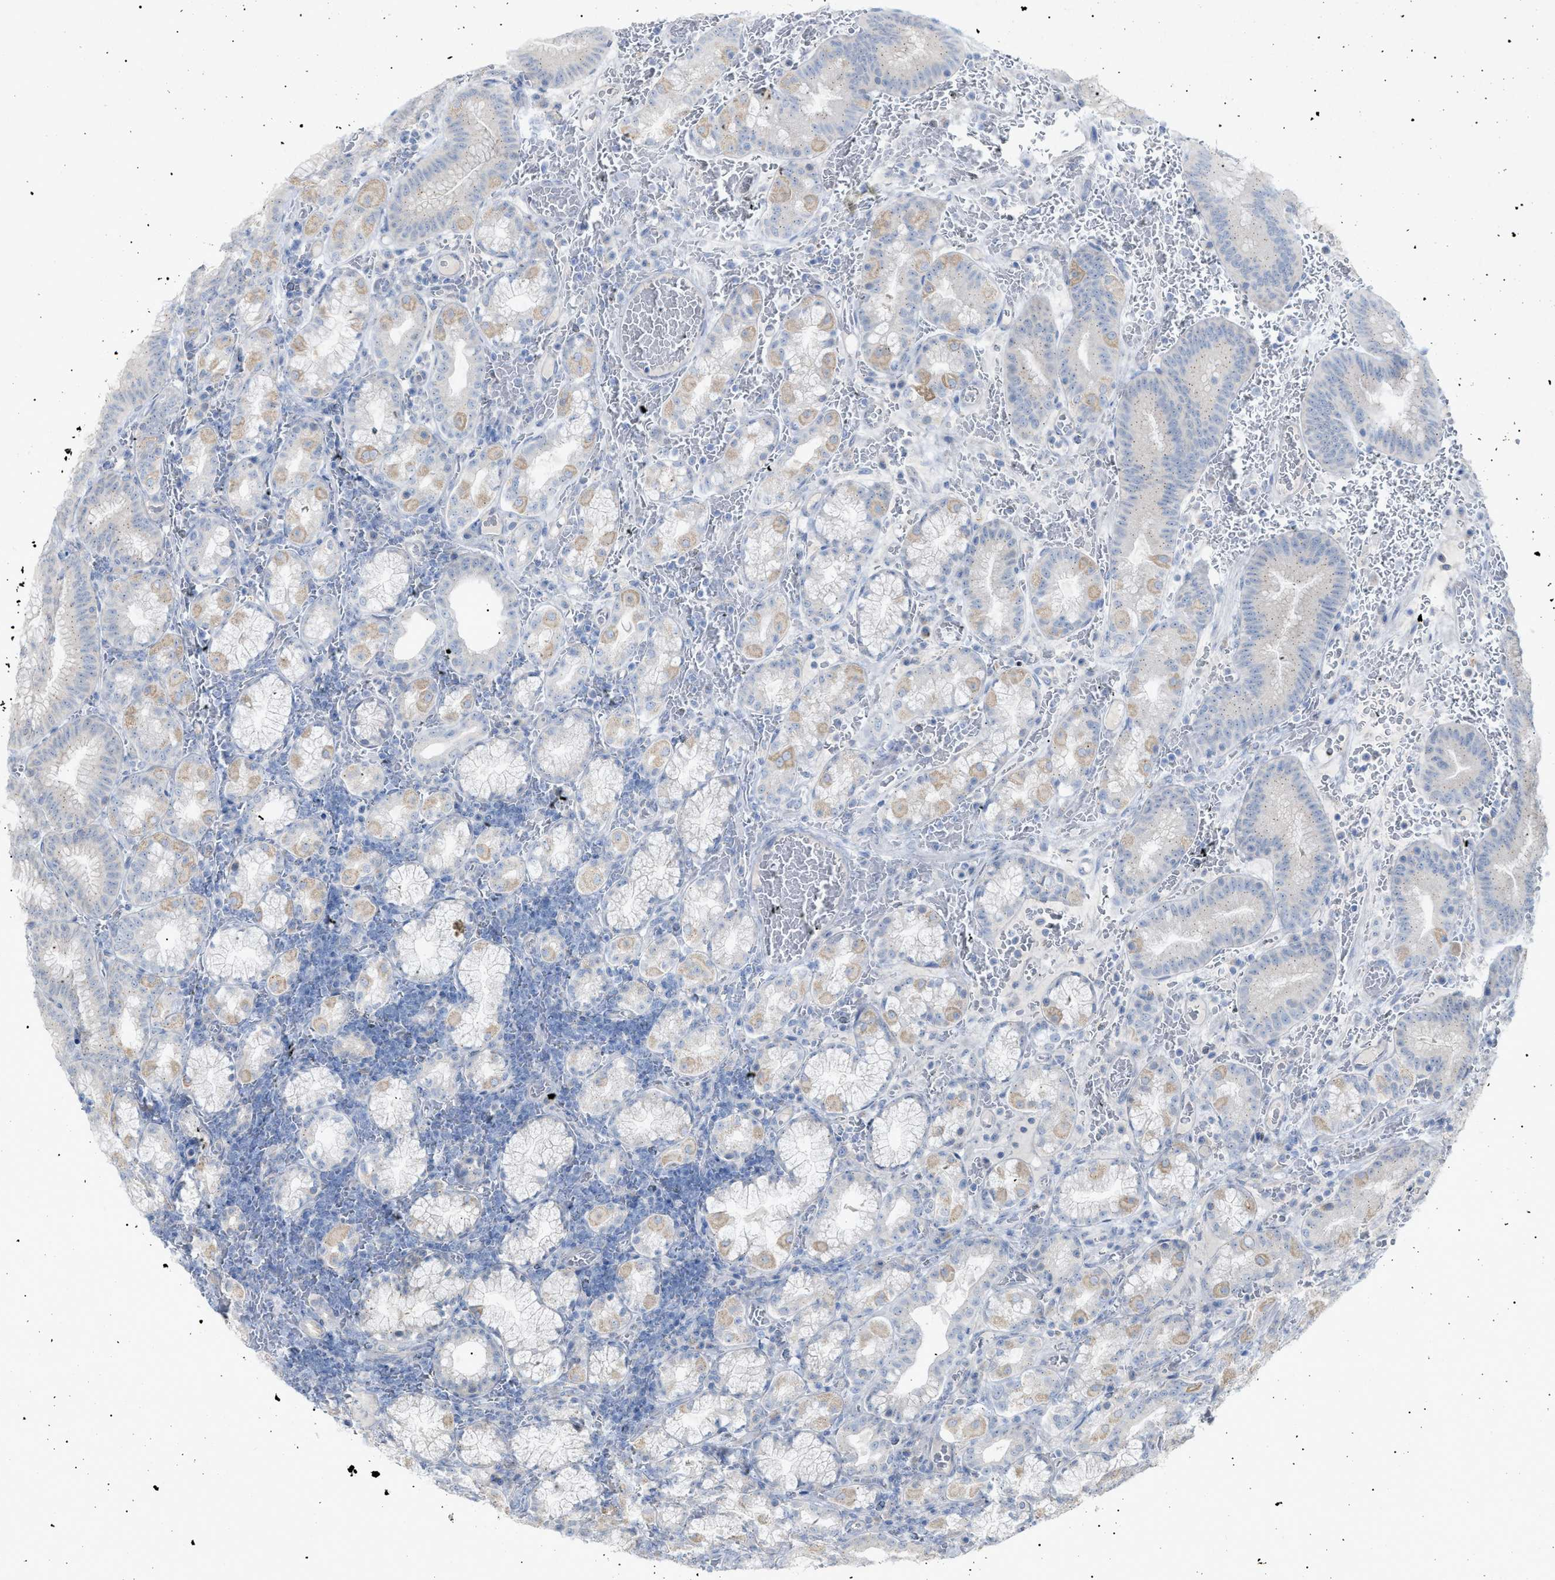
{"staining": {"intensity": "weak", "quantity": "25%-75%", "location": "cytoplasmic/membranous"}, "tissue": "stomach", "cell_type": "Glandular cells", "image_type": "normal", "snomed": [{"axis": "morphology", "description": "Normal tissue, NOS"}, {"axis": "morphology", "description": "Carcinoid, malignant, NOS"}, {"axis": "topography", "description": "Stomach, upper"}], "caption": "Immunohistochemical staining of unremarkable human stomach displays 25%-75% levels of weak cytoplasmic/membranous protein staining in approximately 25%-75% of glandular cells.", "gene": "SLC25A31", "patient": {"sex": "male", "age": 39}}